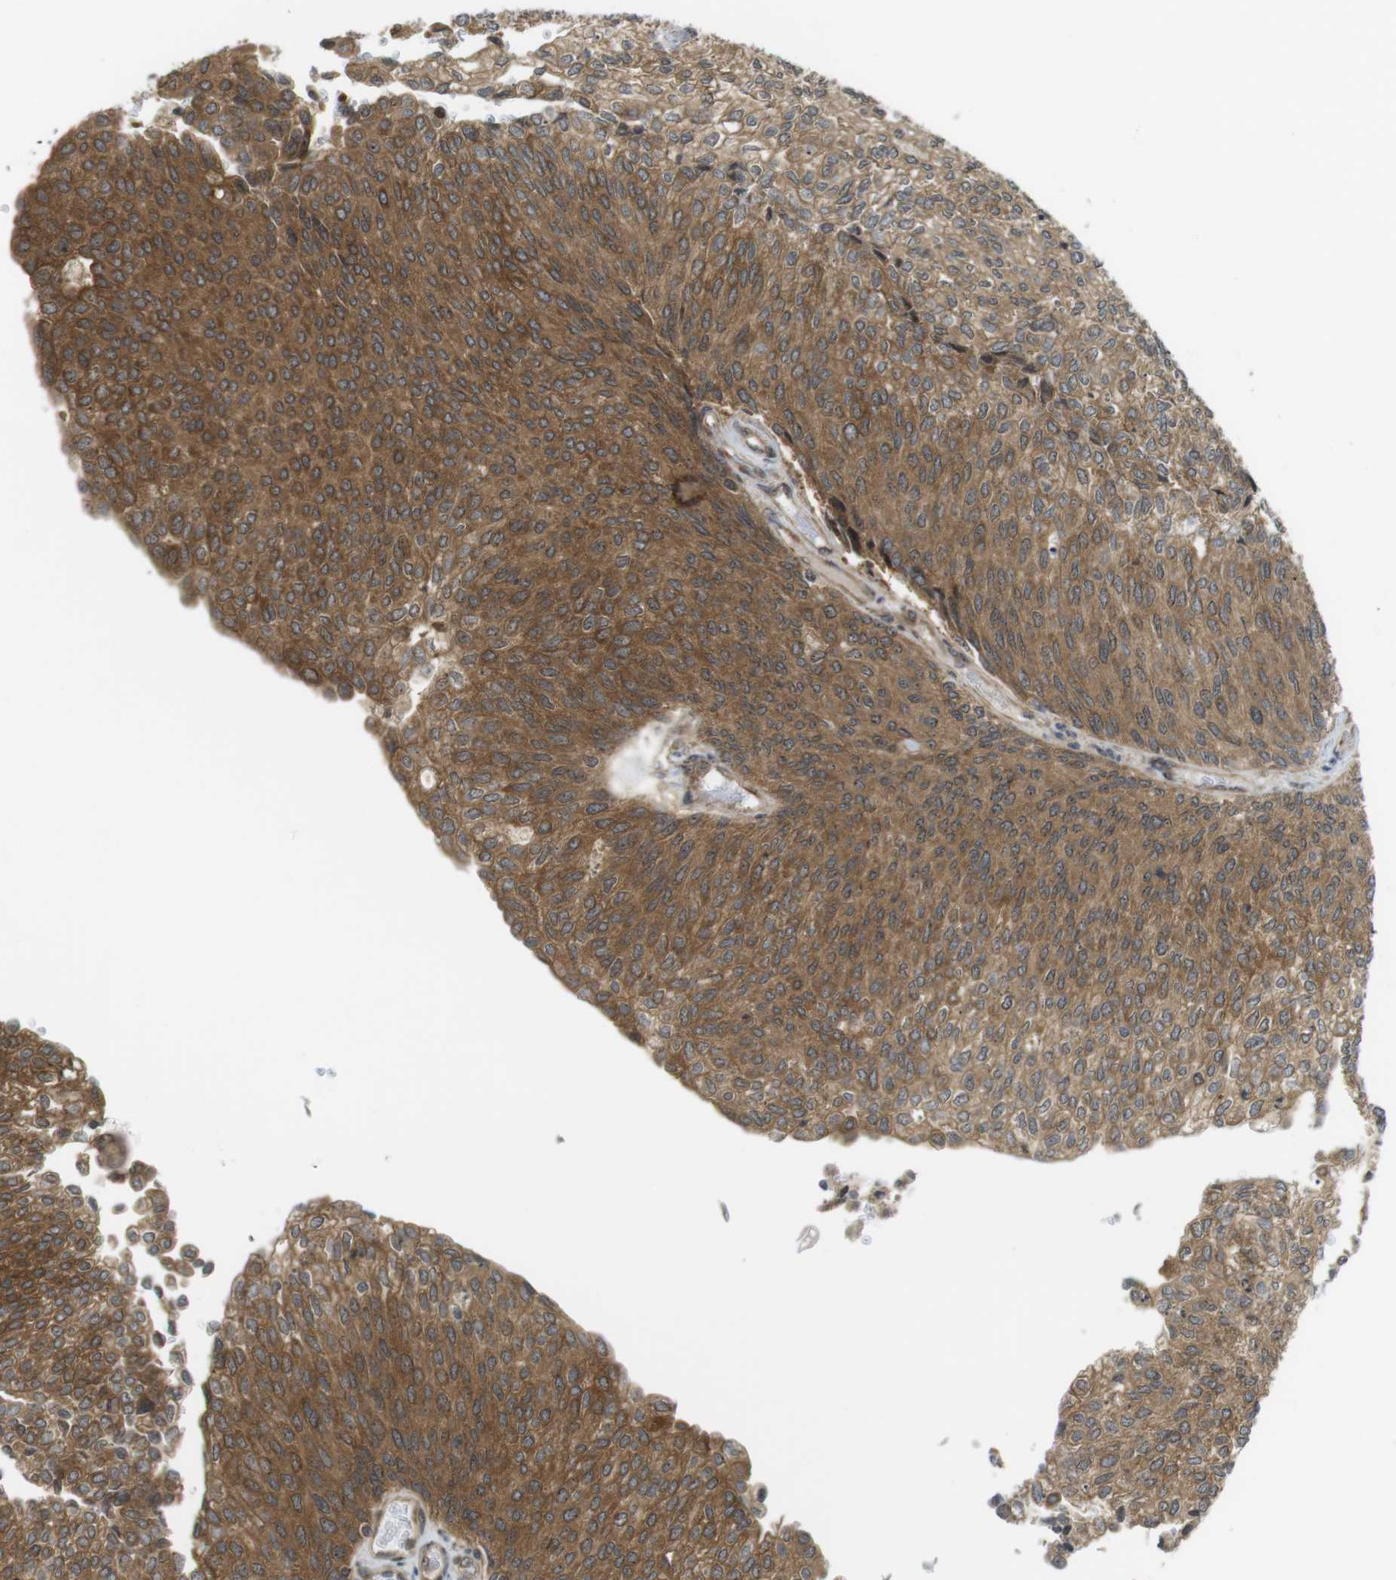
{"staining": {"intensity": "moderate", "quantity": ">75%", "location": "cytoplasmic/membranous"}, "tissue": "urothelial cancer", "cell_type": "Tumor cells", "image_type": "cancer", "snomed": [{"axis": "morphology", "description": "Urothelial carcinoma, Low grade"}, {"axis": "topography", "description": "Urinary bladder"}], "caption": "Low-grade urothelial carcinoma stained with IHC exhibits moderate cytoplasmic/membranous expression in approximately >75% of tumor cells.", "gene": "CC2D1A", "patient": {"sex": "female", "age": 79}}